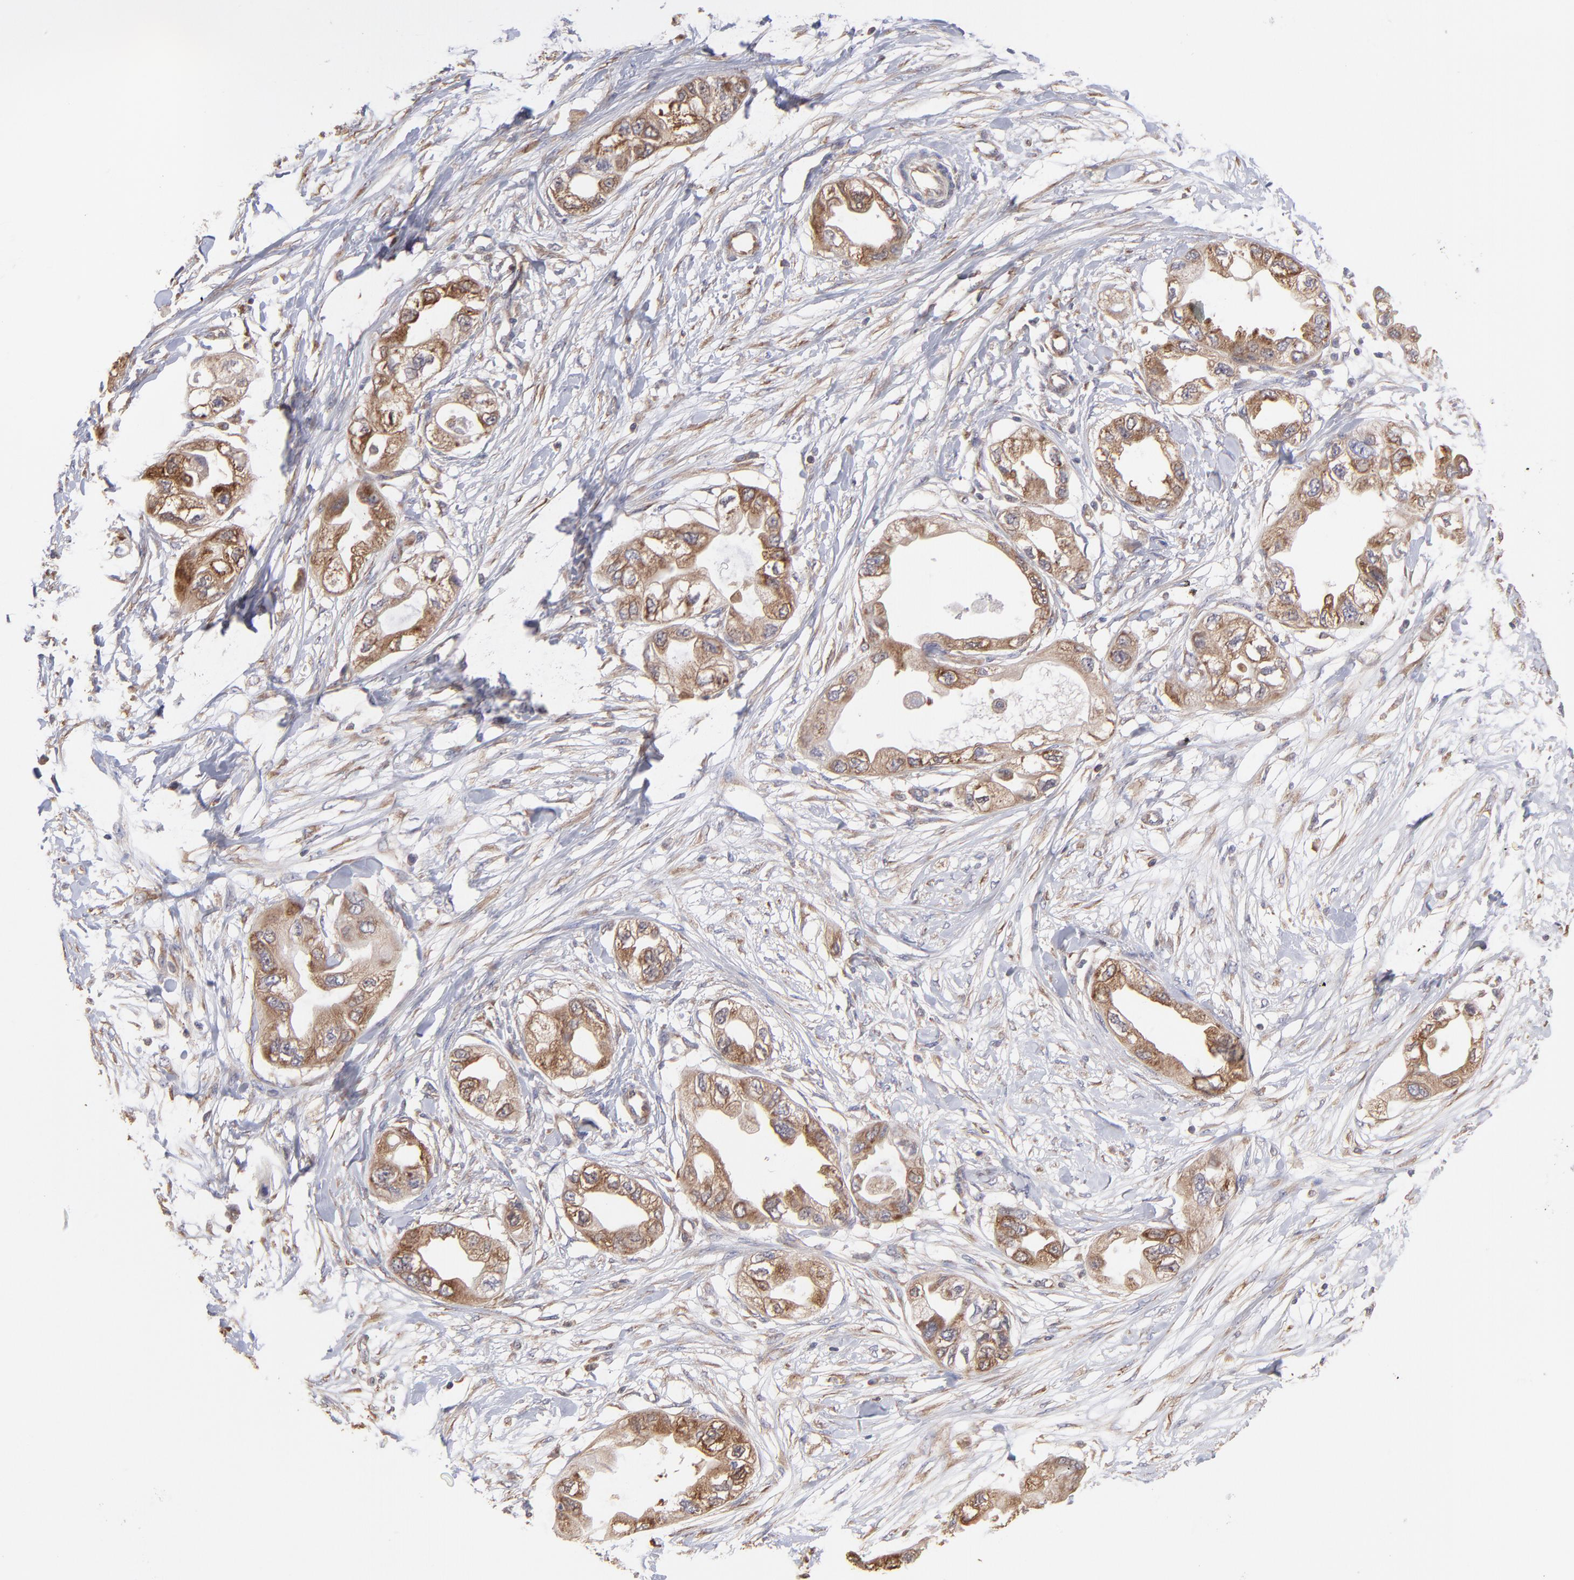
{"staining": {"intensity": "moderate", "quantity": ">75%", "location": "cytoplasmic/membranous"}, "tissue": "endometrial cancer", "cell_type": "Tumor cells", "image_type": "cancer", "snomed": [{"axis": "morphology", "description": "Adenocarcinoma, NOS"}, {"axis": "topography", "description": "Endometrium"}], "caption": "Protein analysis of endometrial adenocarcinoma tissue reveals moderate cytoplasmic/membranous positivity in approximately >75% of tumor cells.", "gene": "MAPRE1", "patient": {"sex": "female", "age": 67}}